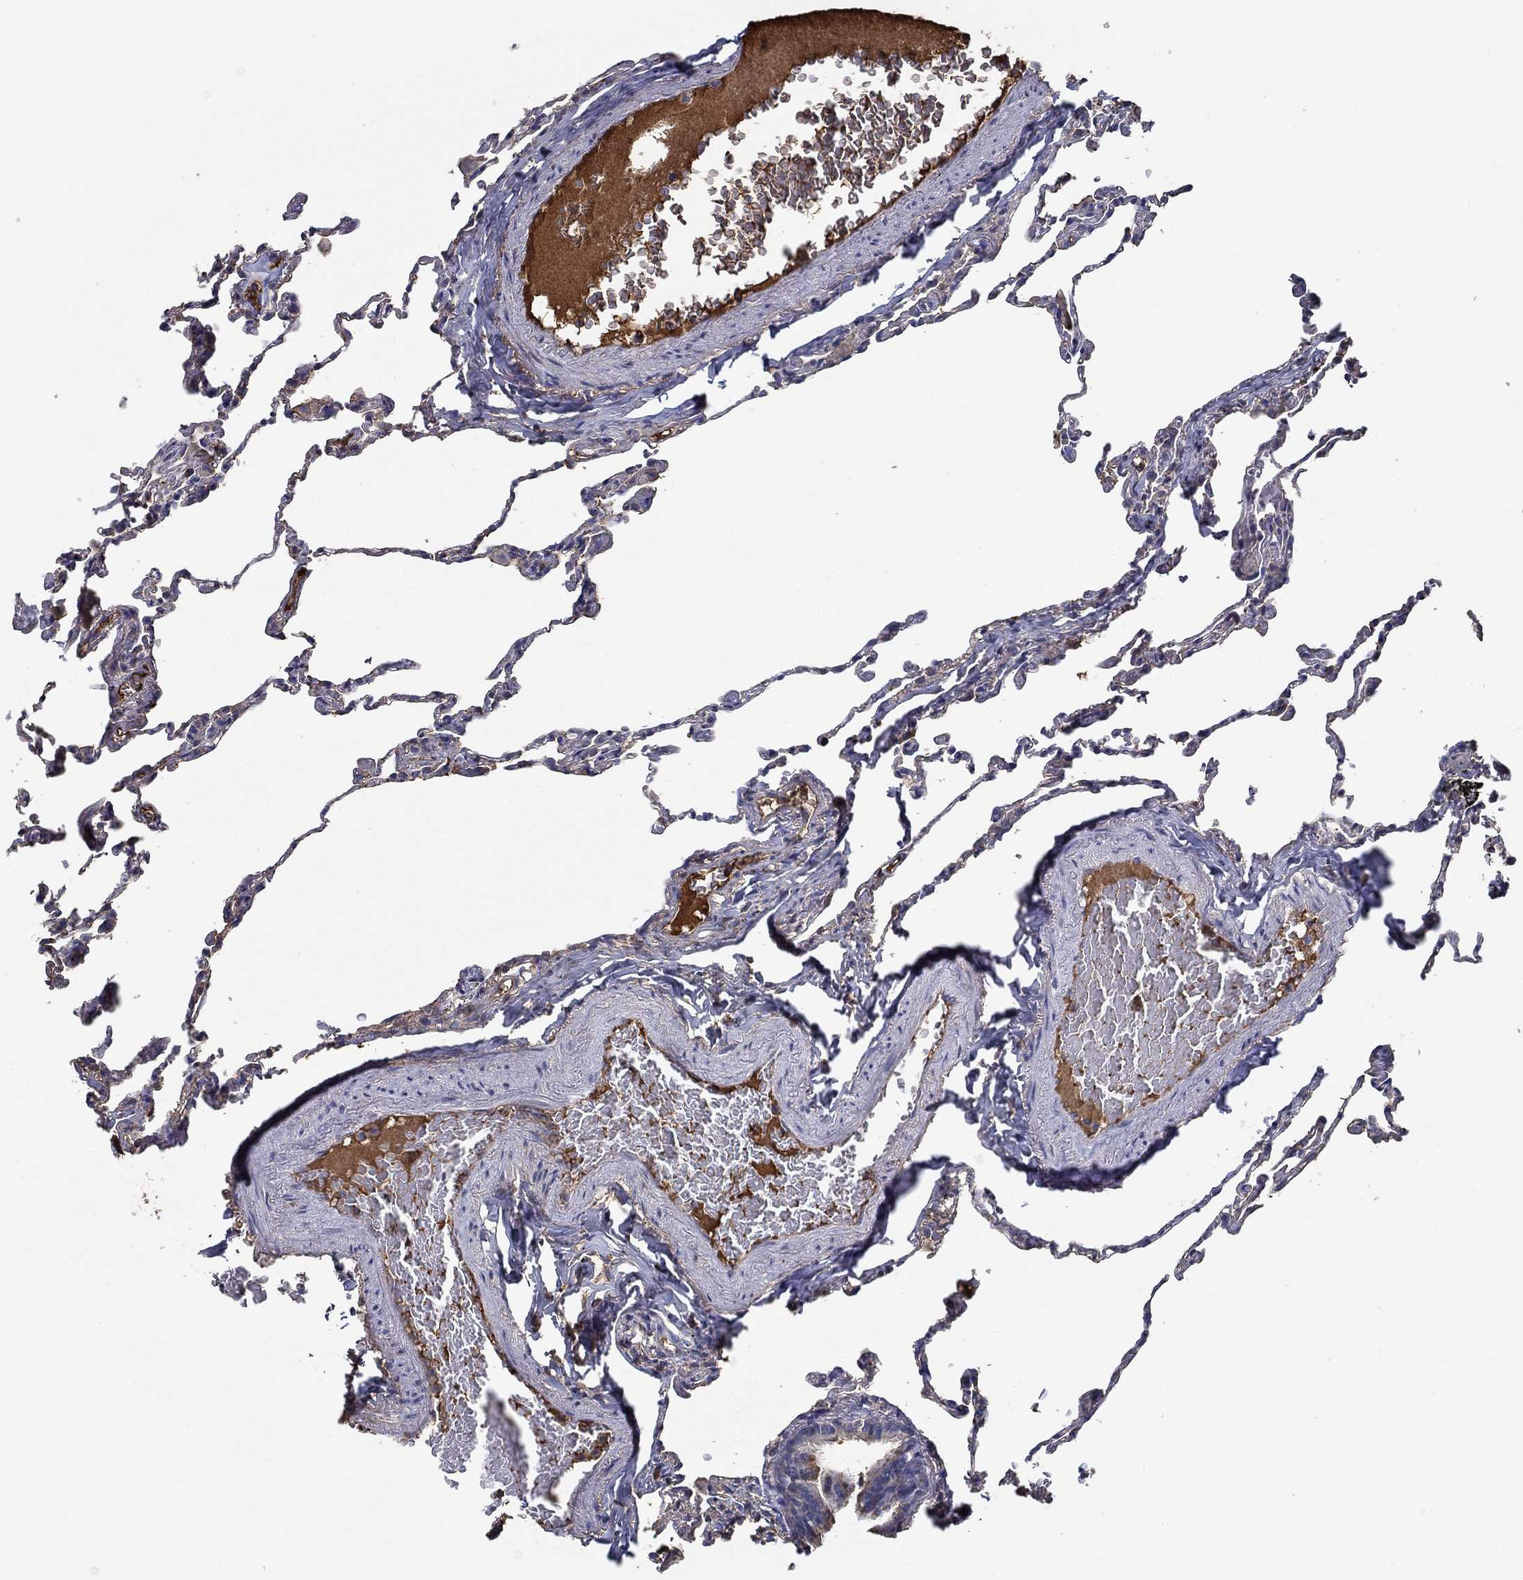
{"staining": {"intensity": "negative", "quantity": "none", "location": "none"}, "tissue": "lung", "cell_type": "Alveolar cells", "image_type": "normal", "snomed": [{"axis": "morphology", "description": "Normal tissue, NOS"}, {"axis": "topography", "description": "Lung"}], "caption": "The IHC image has no significant positivity in alveolar cells of lung.", "gene": "IL10", "patient": {"sex": "female", "age": 57}}